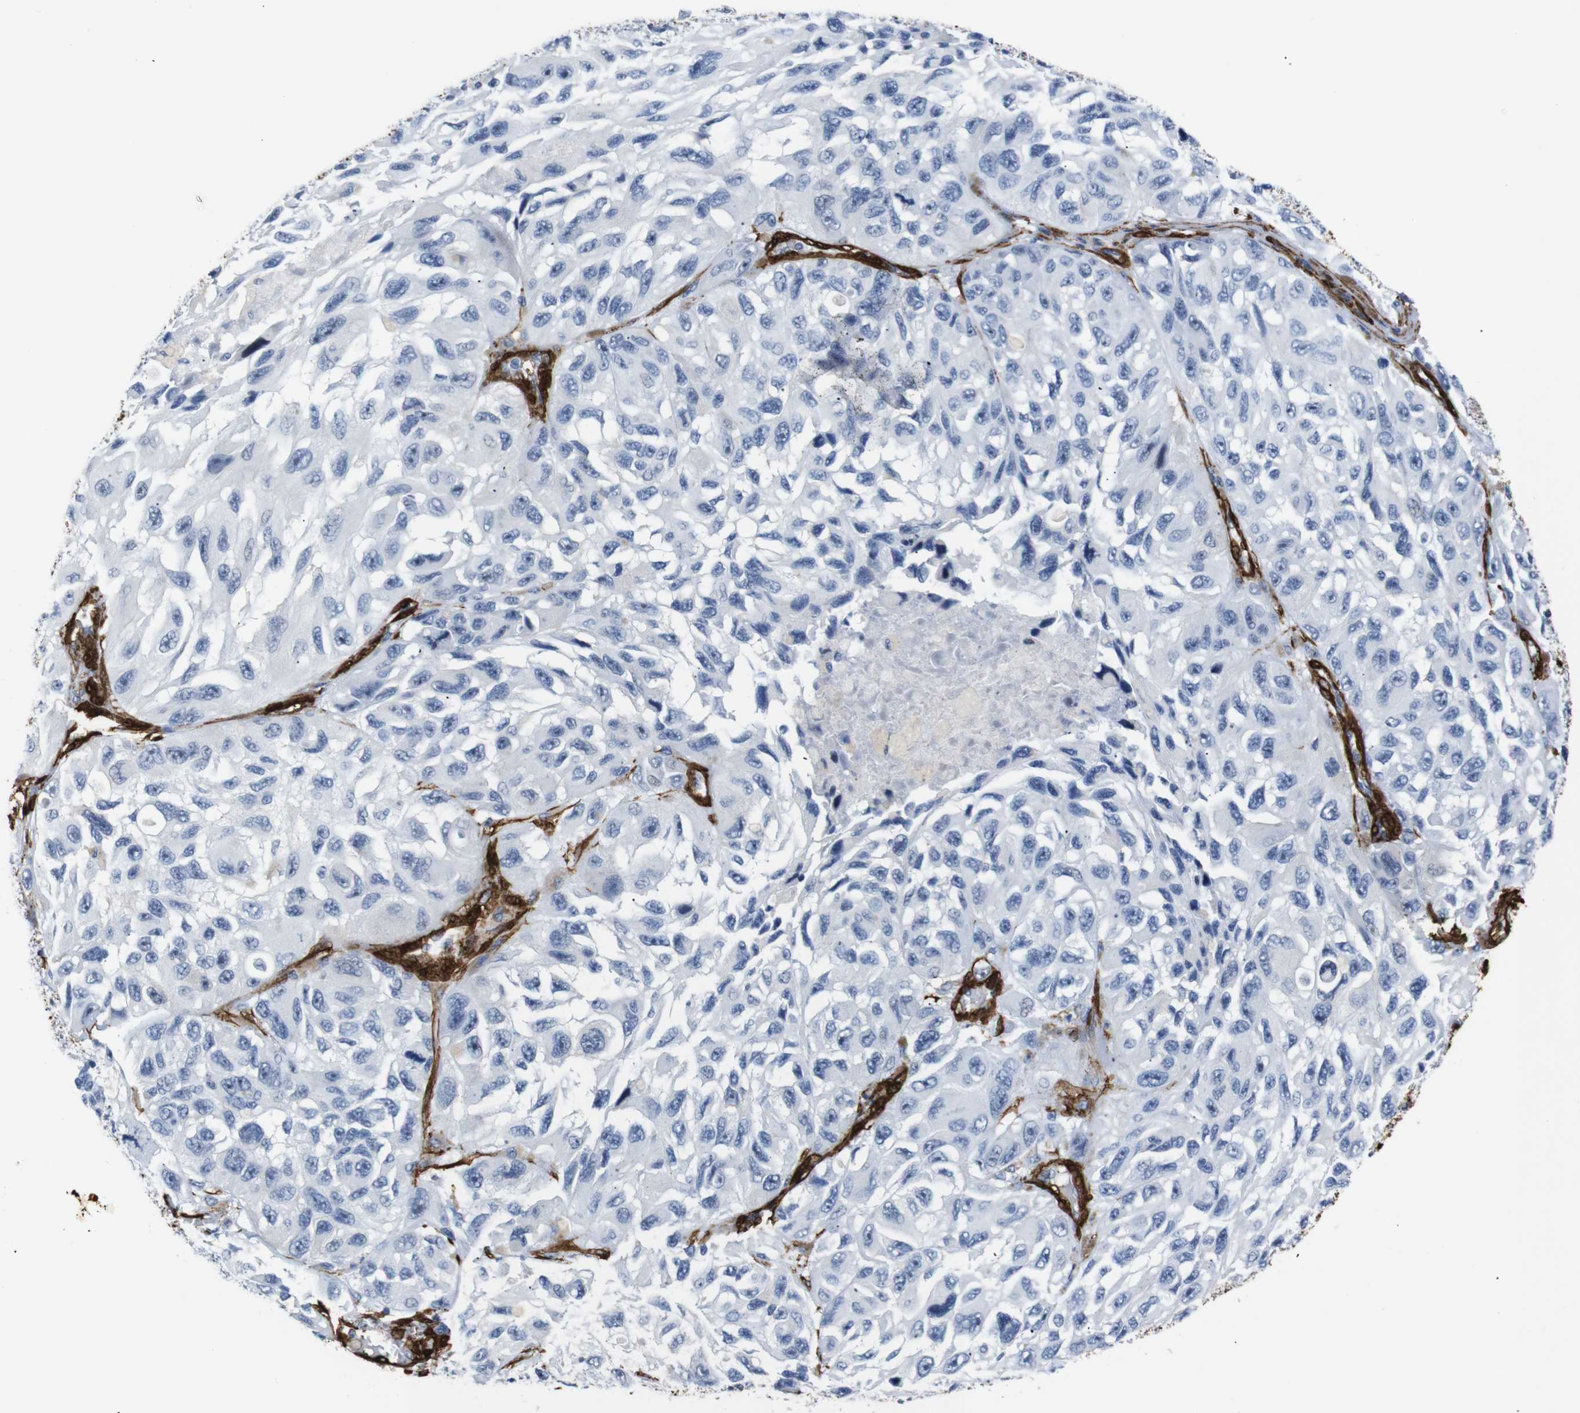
{"staining": {"intensity": "negative", "quantity": "none", "location": "none"}, "tissue": "melanoma", "cell_type": "Tumor cells", "image_type": "cancer", "snomed": [{"axis": "morphology", "description": "Malignant melanoma, NOS"}, {"axis": "topography", "description": "Skin"}], "caption": "A photomicrograph of melanoma stained for a protein reveals no brown staining in tumor cells. (Immunohistochemistry, brightfield microscopy, high magnification).", "gene": "ACTA2", "patient": {"sex": "female", "age": 73}}